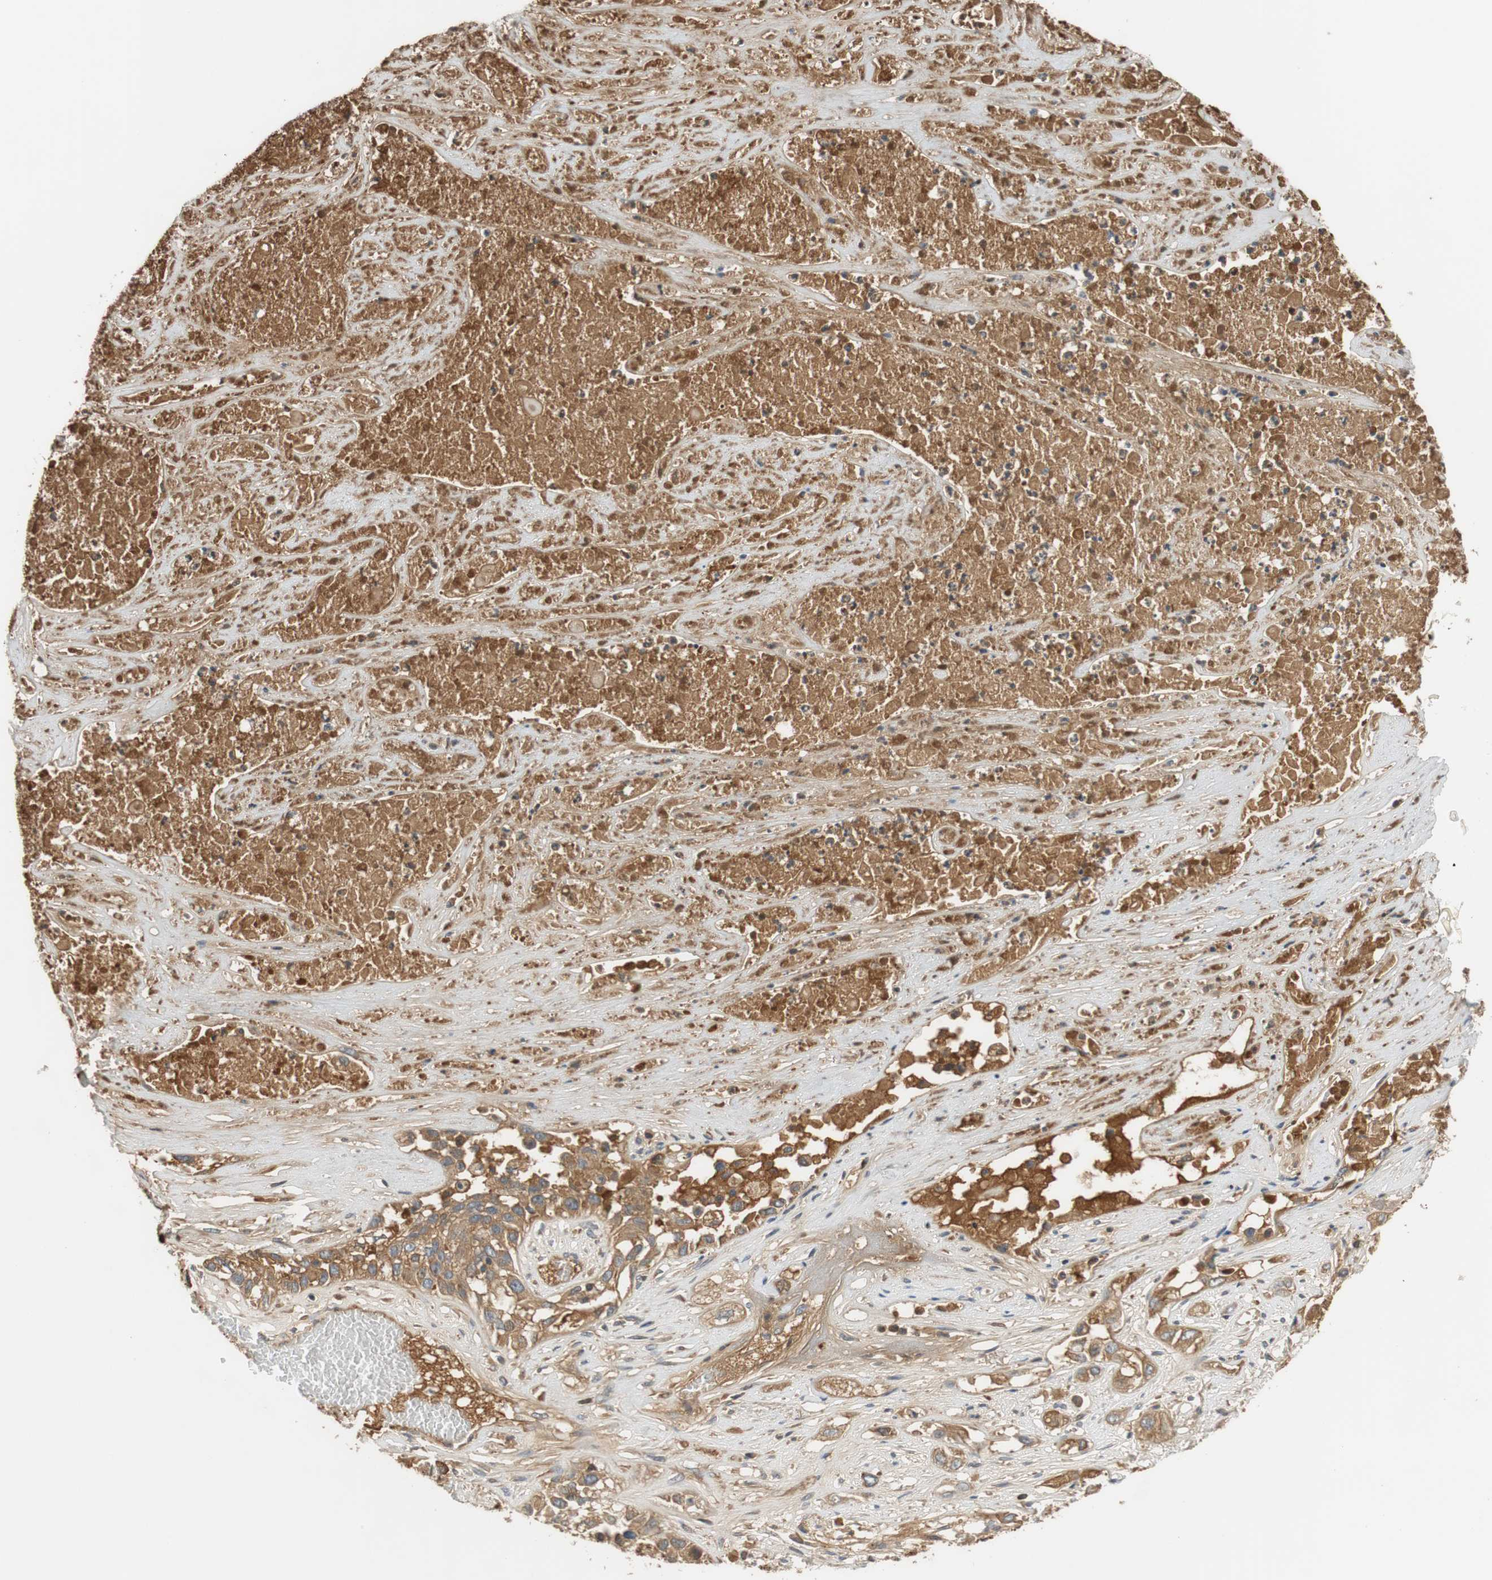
{"staining": {"intensity": "moderate", "quantity": ">75%", "location": "cytoplasmic/membranous"}, "tissue": "lung cancer", "cell_type": "Tumor cells", "image_type": "cancer", "snomed": [{"axis": "morphology", "description": "Squamous cell carcinoma, NOS"}, {"axis": "topography", "description": "Lung"}], "caption": "The micrograph displays a brown stain indicating the presence of a protein in the cytoplasmic/membranous of tumor cells in lung cancer.", "gene": "C4A", "patient": {"sex": "male", "age": 71}}